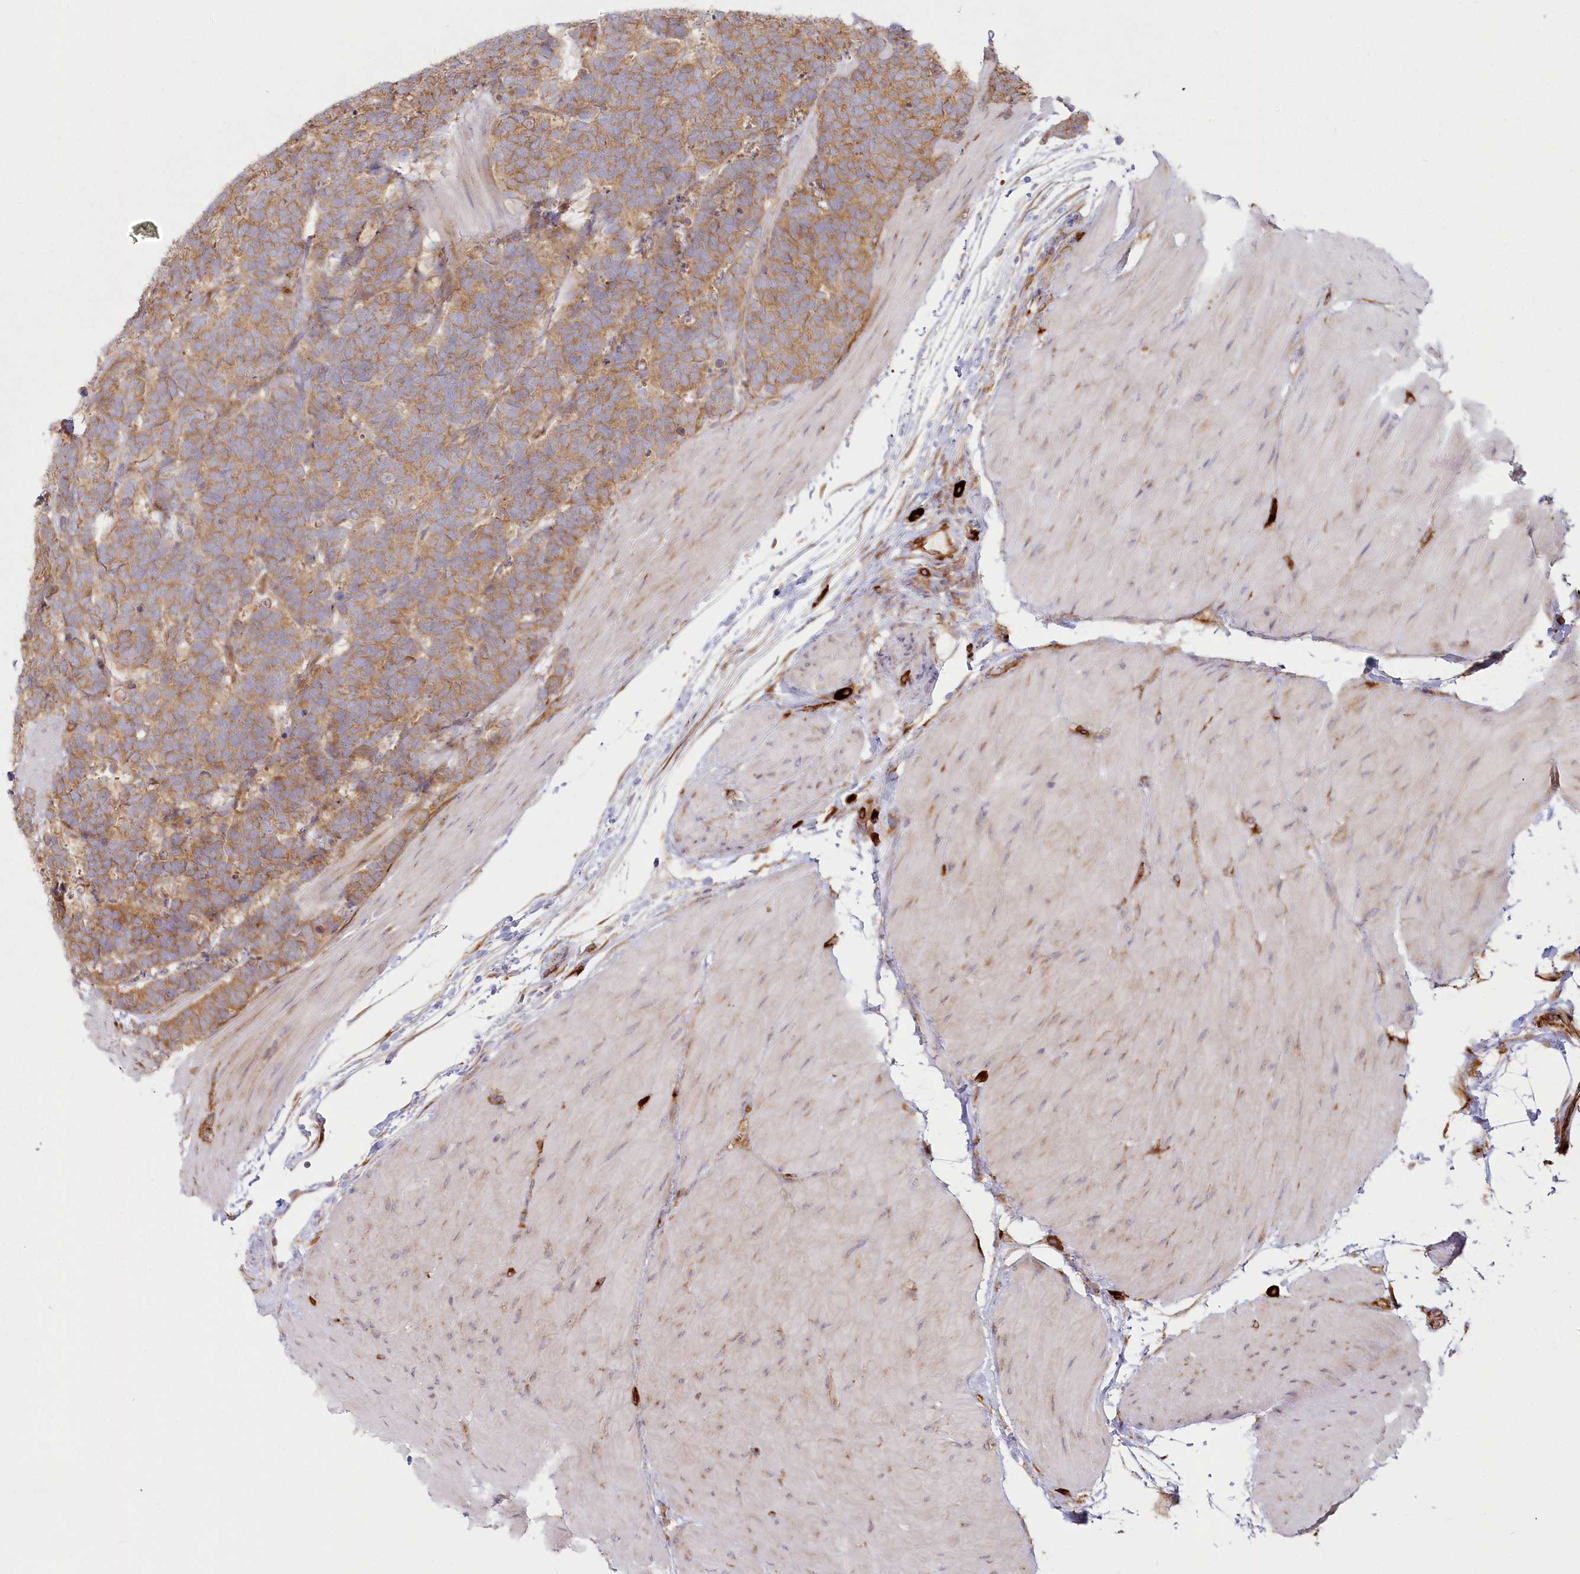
{"staining": {"intensity": "moderate", "quantity": ">75%", "location": "cytoplasmic/membranous"}, "tissue": "carcinoid", "cell_type": "Tumor cells", "image_type": "cancer", "snomed": [{"axis": "morphology", "description": "Carcinoma, NOS"}, {"axis": "morphology", "description": "Carcinoid, malignant, NOS"}, {"axis": "topography", "description": "Urinary bladder"}], "caption": "This histopathology image demonstrates carcinoid stained with IHC to label a protein in brown. The cytoplasmic/membranous of tumor cells show moderate positivity for the protein. Nuclei are counter-stained blue.", "gene": "HARS2", "patient": {"sex": "male", "age": 57}}